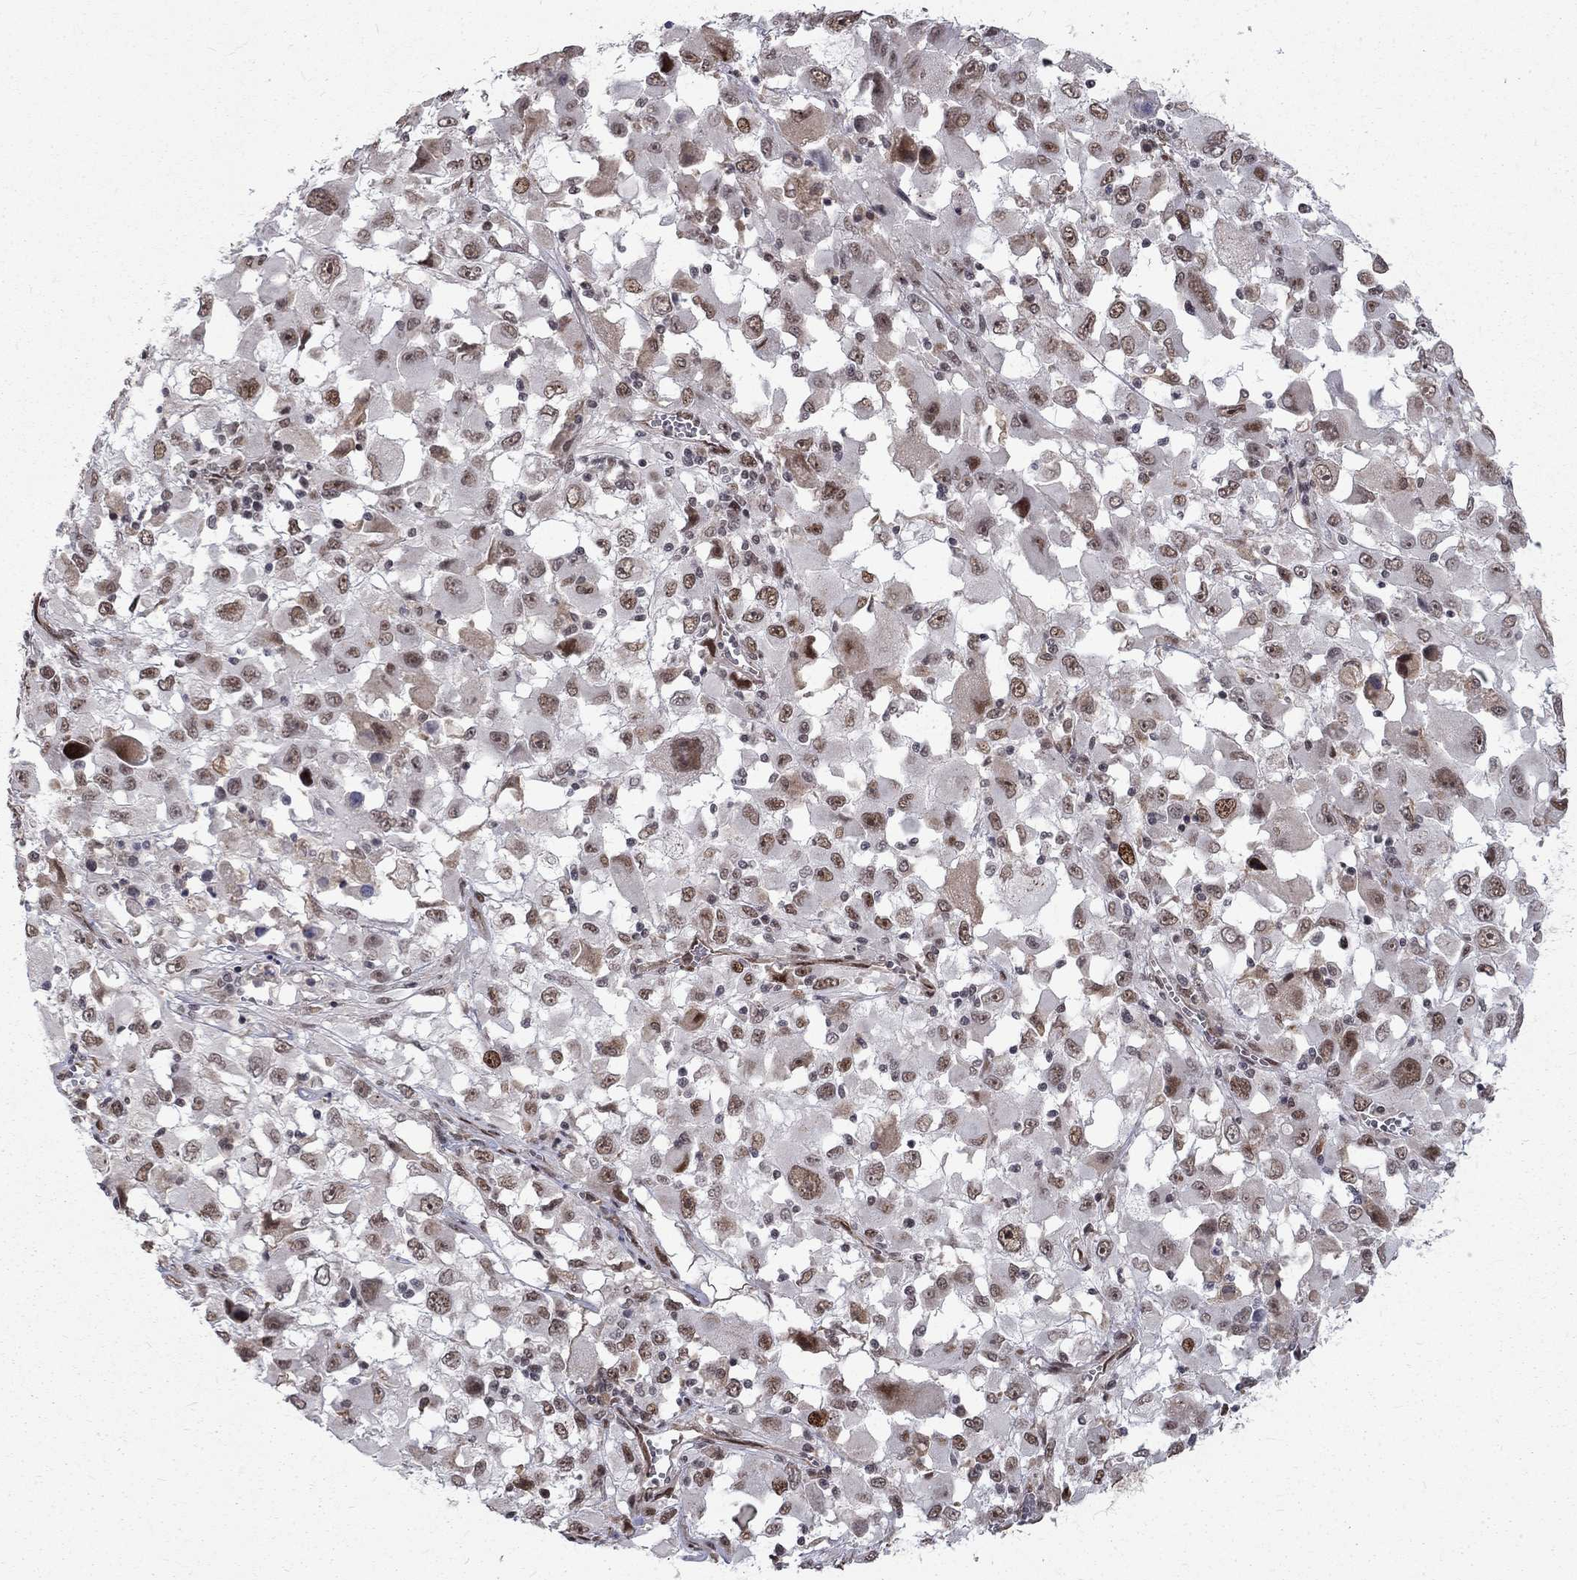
{"staining": {"intensity": "strong", "quantity": "25%-75%", "location": "nuclear"}, "tissue": "melanoma", "cell_type": "Tumor cells", "image_type": "cancer", "snomed": [{"axis": "morphology", "description": "Malignant melanoma, Metastatic site"}, {"axis": "topography", "description": "Soft tissue"}], "caption": "A high-resolution image shows immunohistochemistry (IHC) staining of malignant melanoma (metastatic site), which demonstrates strong nuclear expression in approximately 25%-75% of tumor cells.", "gene": "TCEAL1", "patient": {"sex": "male", "age": 50}}